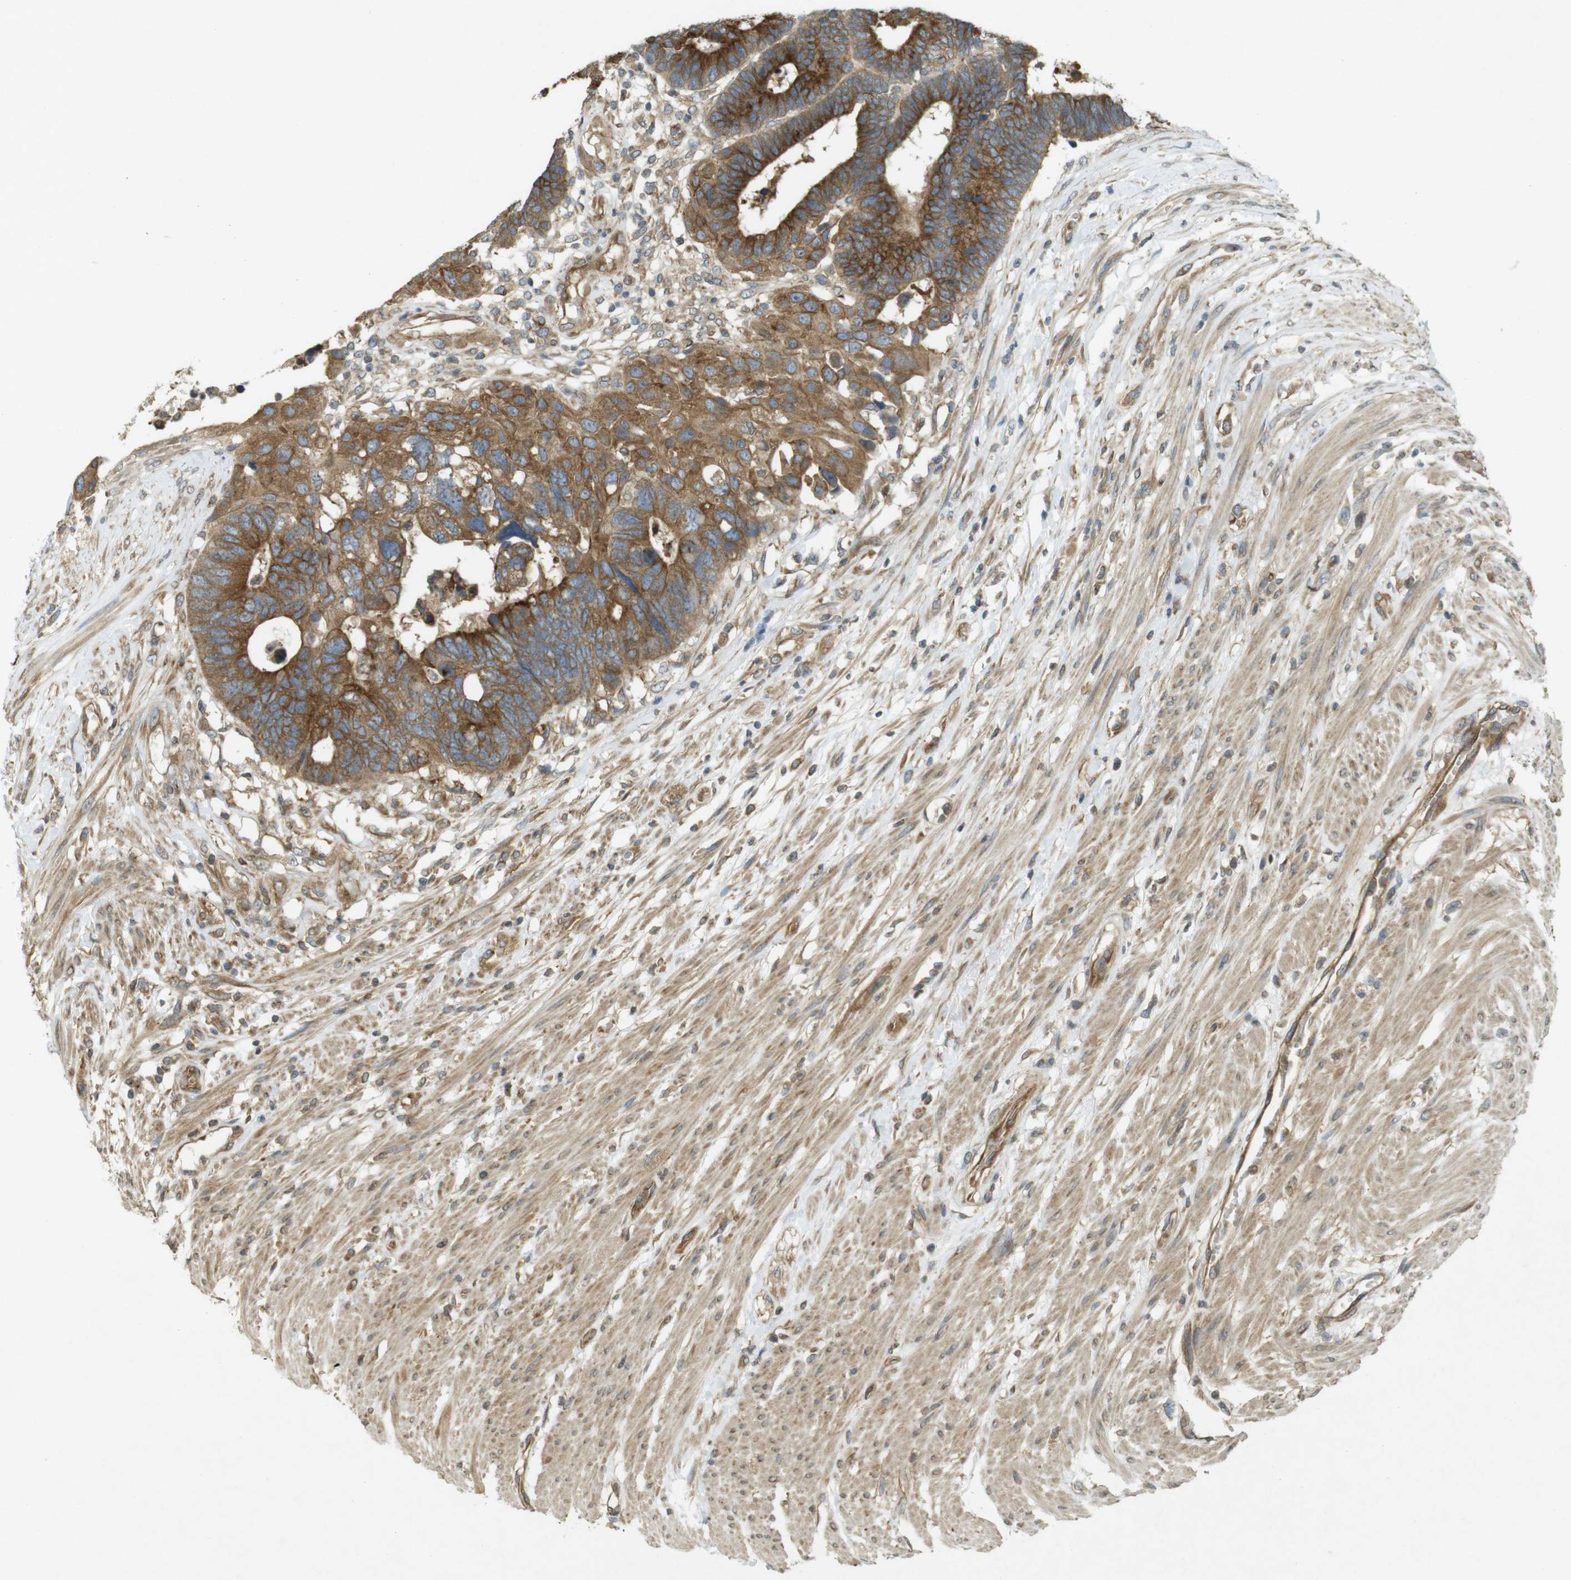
{"staining": {"intensity": "strong", "quantity": ">75%", "location": "cytoplasmic/membranous"}, "tissue": "colorectal cancer", "cell_type": "Tumor cells", "image_type": "cancer", "snomed": [{"axis": "morphology", "description": "Adenocarcinoma, NOS"}, {"axis": "topography", "description": "Rectum"}], "caption": "Human colorectal adenocarcinoma stained for a protein (brown) exhibits strong cytoplasmic/membranous positive positivity in about >75% of tumor cells.", "gene": "KIF5B", "patient": {"sex": "male", "age": 51}}